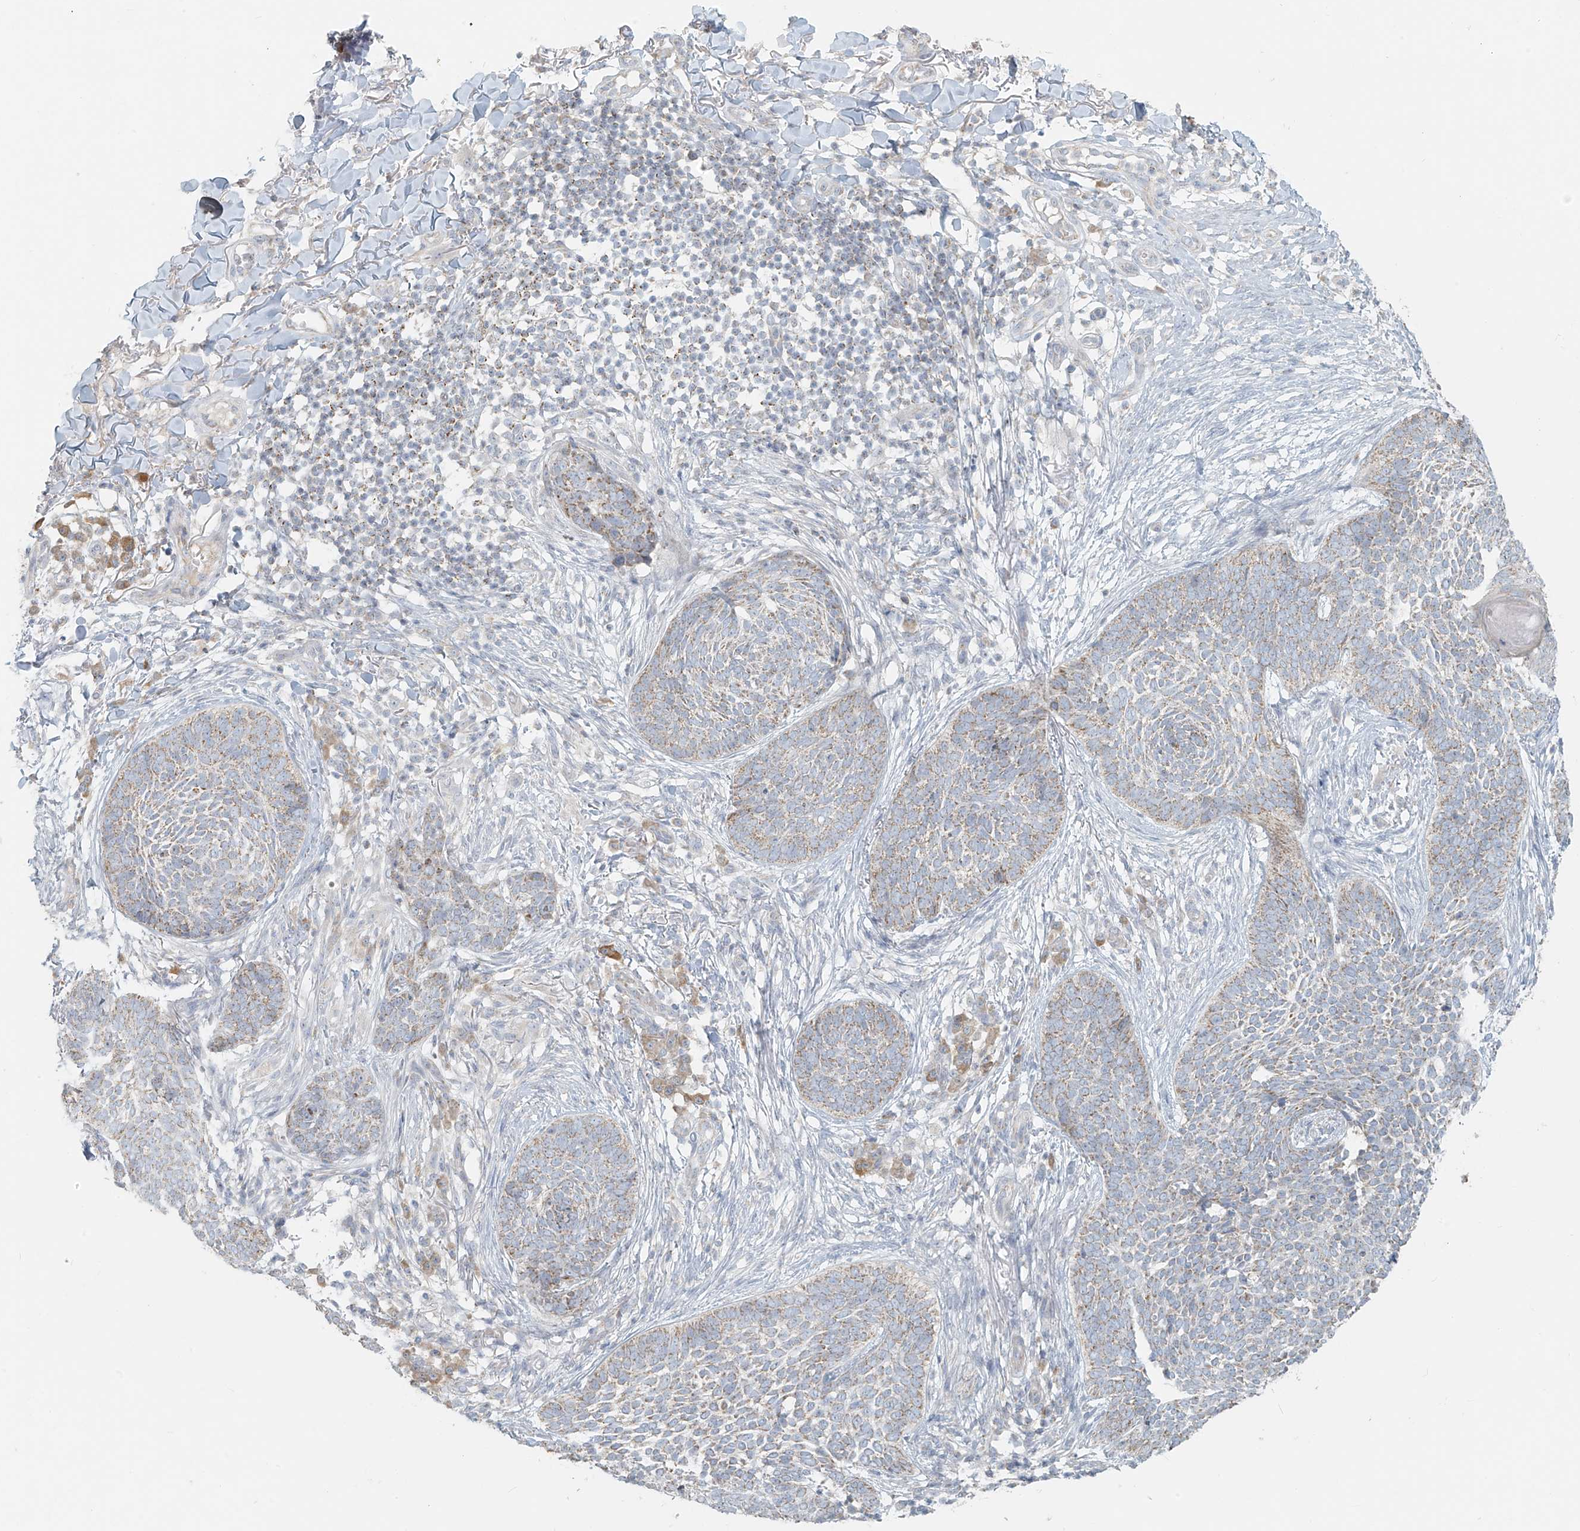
{"staining": {"intensity": "weak", "quantity": "25%-75%", "location": "cytoplasmic/membranous"}, "tissue": "skin cancer", "cell_type": "Tumor cells", "image_type": "cancer", "snomed": [{"axis": "morphology", "description": "Basal cell carcinoma"}, {"axis": "topography", "description": "Skin"}], "caption": "IHC (DAB (3,3'-diaminobenzidine)) staining of skin cancer (basal cell carcinoma) shows weak cytoplasmic/membranous protein expression in about 25%-75% of tumor cells.", "gene": "UST", "patient": {"sex": "female", "age": 64}}